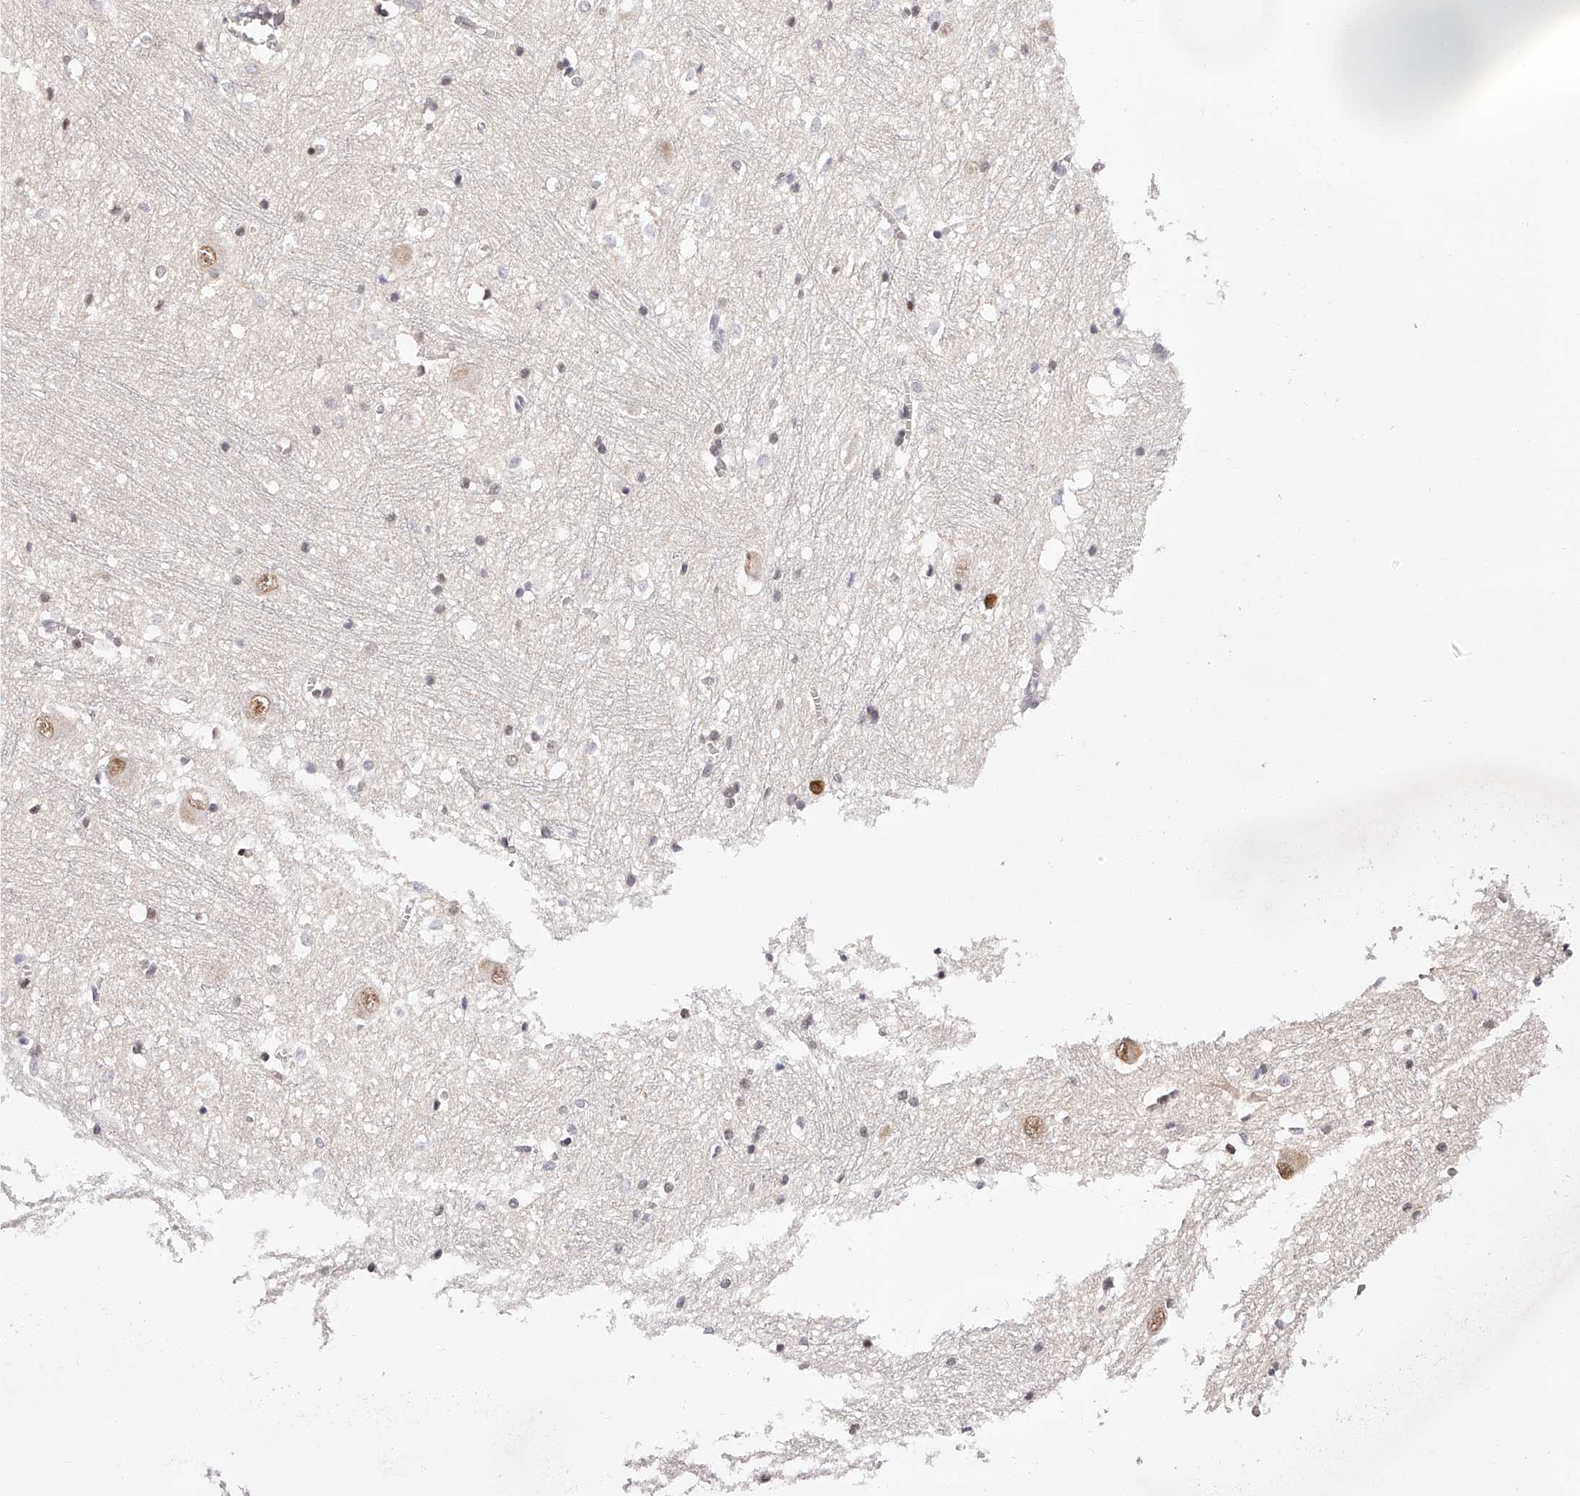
{"staining": {"intensity": "weak", "quantity": "<25%", "location": "nuclear"}, "tissue": "caudate", "cell_type": "Glial cells", "image_type": "normal", "snomed": [{"axis": "morphology", "description": "Normal tissue, NOS"}, {"axis": "topography", "description": "Lateral ventricle wall"}], "caption": "A histopathology image of human caudate is negative for staining in glial cells. The staining was performed using DAB to visualize the protein expression in brown, while the nuclei were stained in blue with hematoxylin (Magnification: 20x).", "gene": "USF3", "patient": {"sex": "male", "age": 37}}